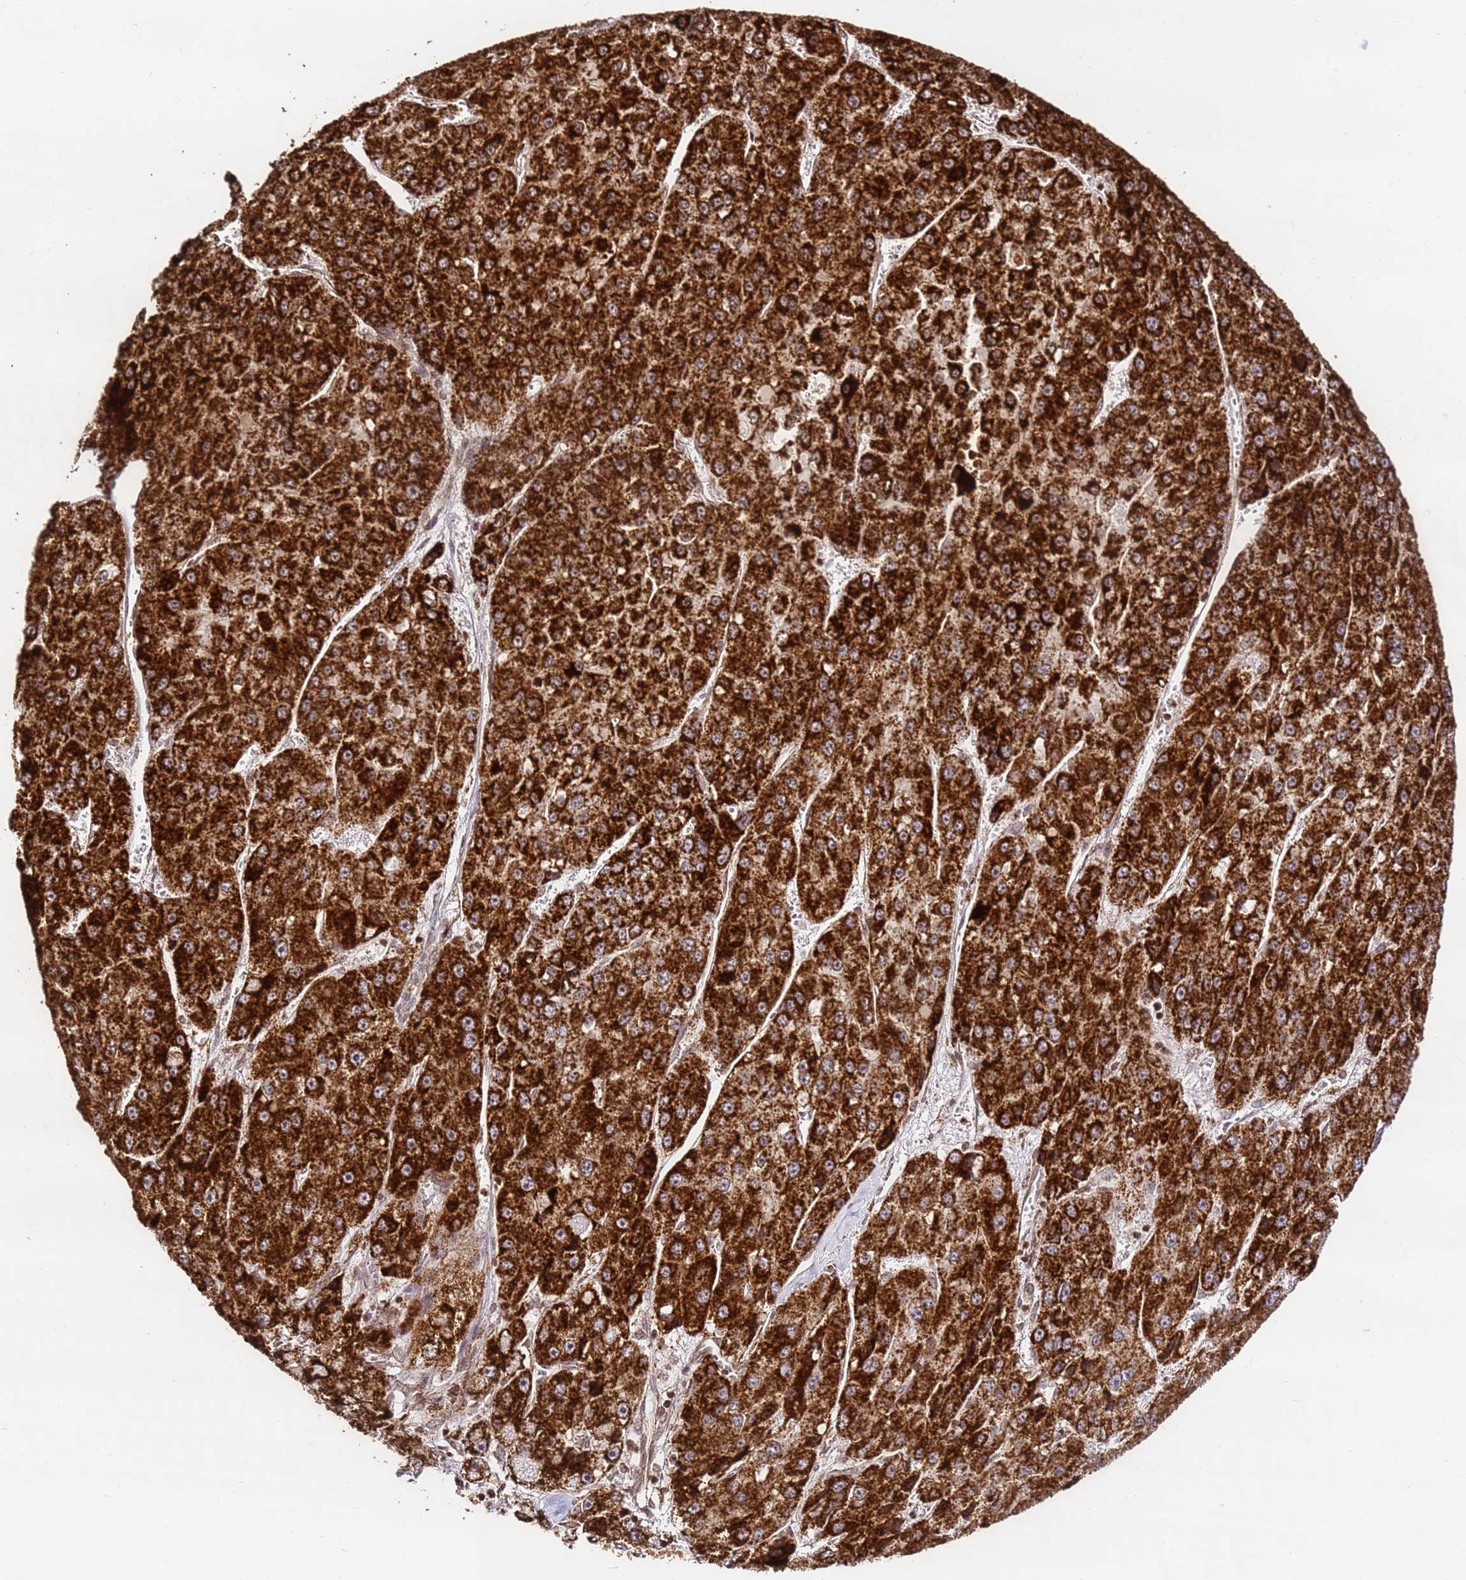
{"staining": {"intensity": "strong", "quantity": ">75%", "location": "cytoplasmic/membranous"}, "tissue": "liver cancer", "cell_type": "Tumor cells", "image_type": "cancer", "snomed": [{"axis": "morphology", "description": "Carcinoma, Hepatocellular, NOS"}, {"axis": "topography", "description": "Liver"}], "caption": "DAB immunohistochemical staining of human liver cancer (hepatocellular carcinoma) displays strong cytoplasmic/membranous protein positivity in about >75% of tumor cells.", "gene": "HSPE1", "patient": {"sex": "female", "age": 73}}